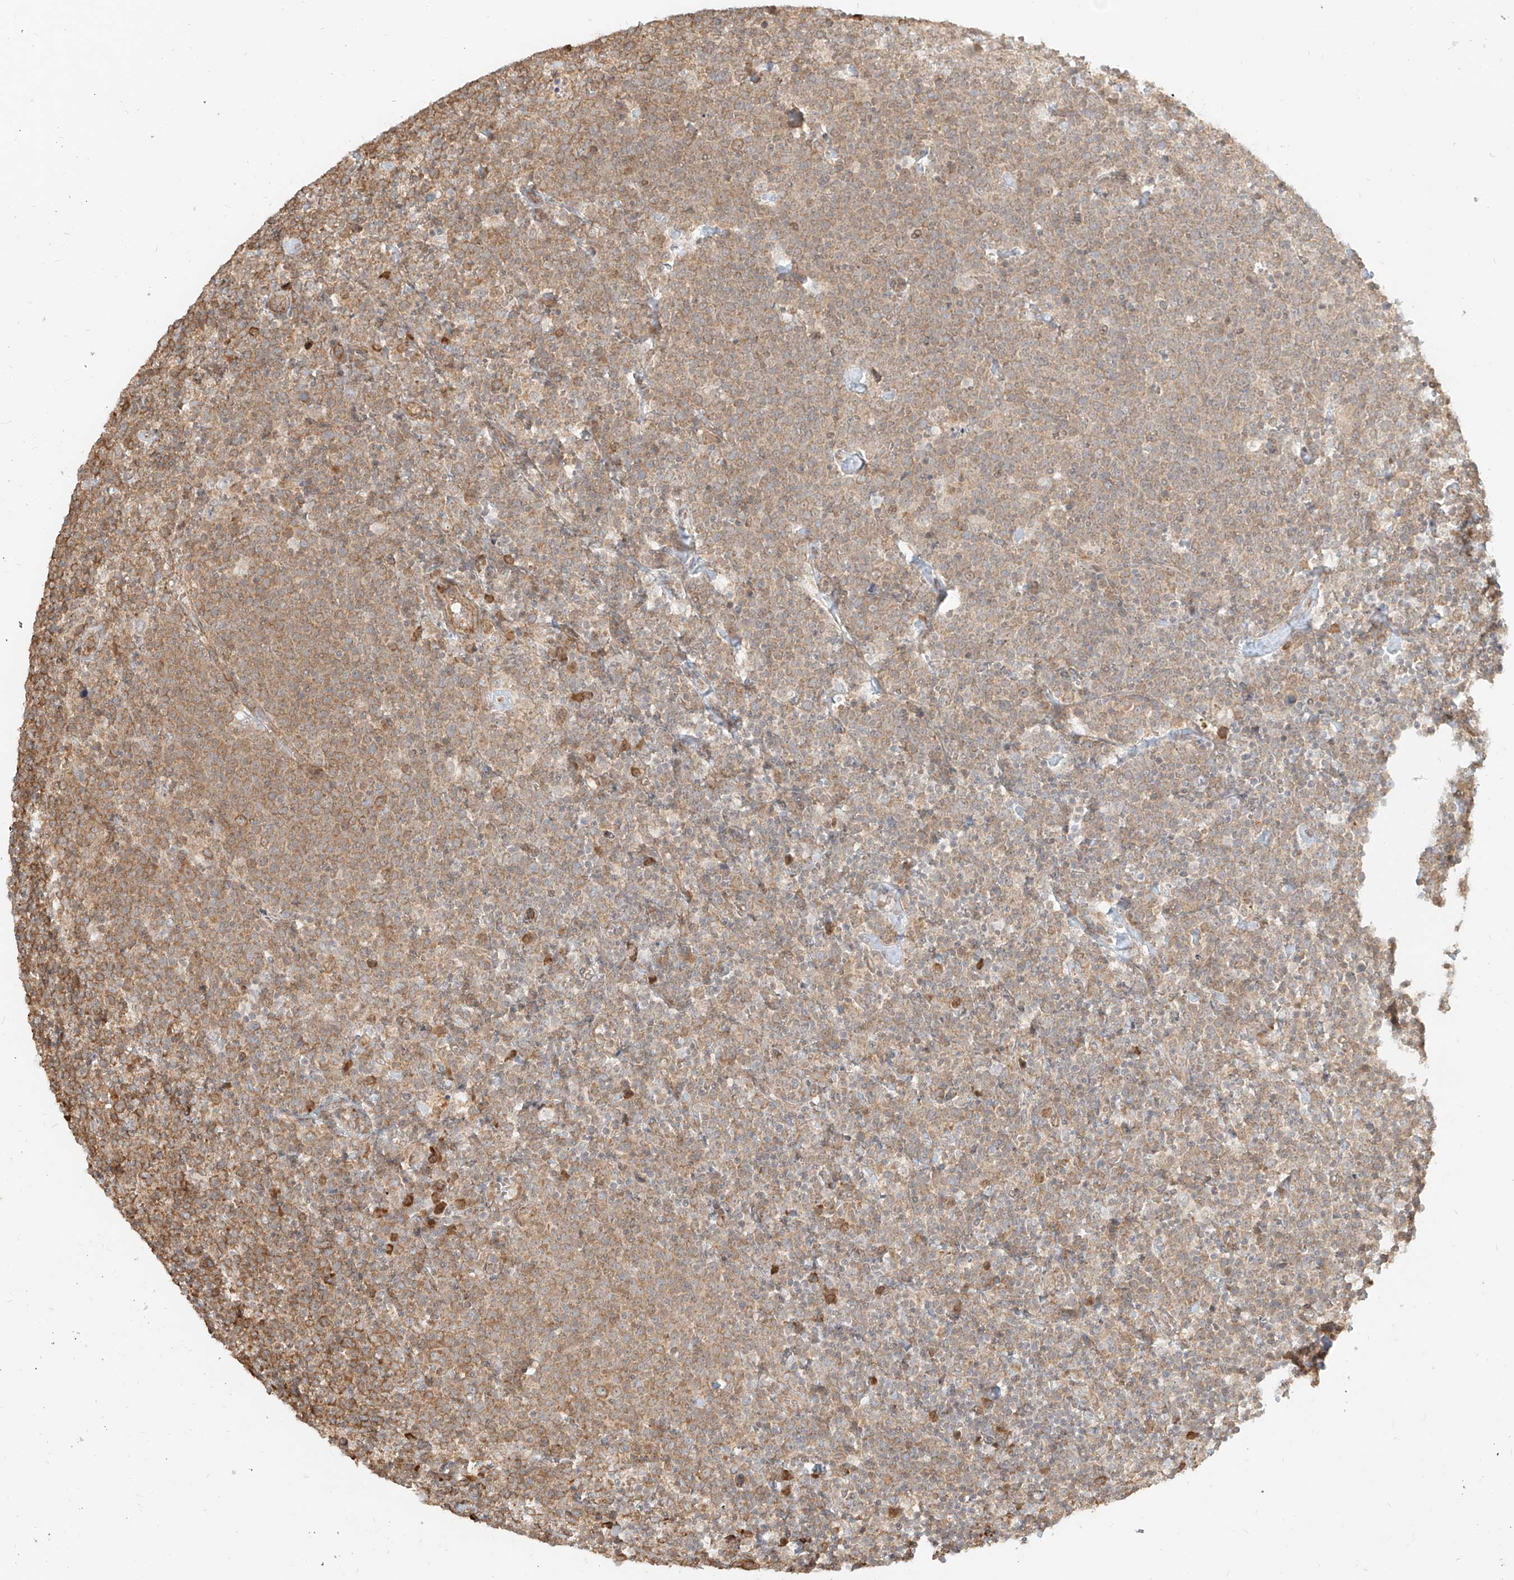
{"staining": {"intensity": "moderate", "quantity": ">75%", "location": "cytoplasmic/membranous"}, "tissue": "lymphoma", "cell_type": "Tumor cells", "image_type": "cancer", "snomed": [{"axis": "morphology", "description": "Malignant lymphoma, non-Hodgkin's type, High grade"}, {"axis": "topography", "description": "Lymph node"}], "caption": "High-grade malignant lymphoma, non-Hodgkin's type stained with IHC reveals moderate cytoplasmic/membranous staining in approximately >75% of tumor cells. Nuclei are stained in blue.", "gene": "UBE2K", "patient": {"sex": "male", "age": 61}}